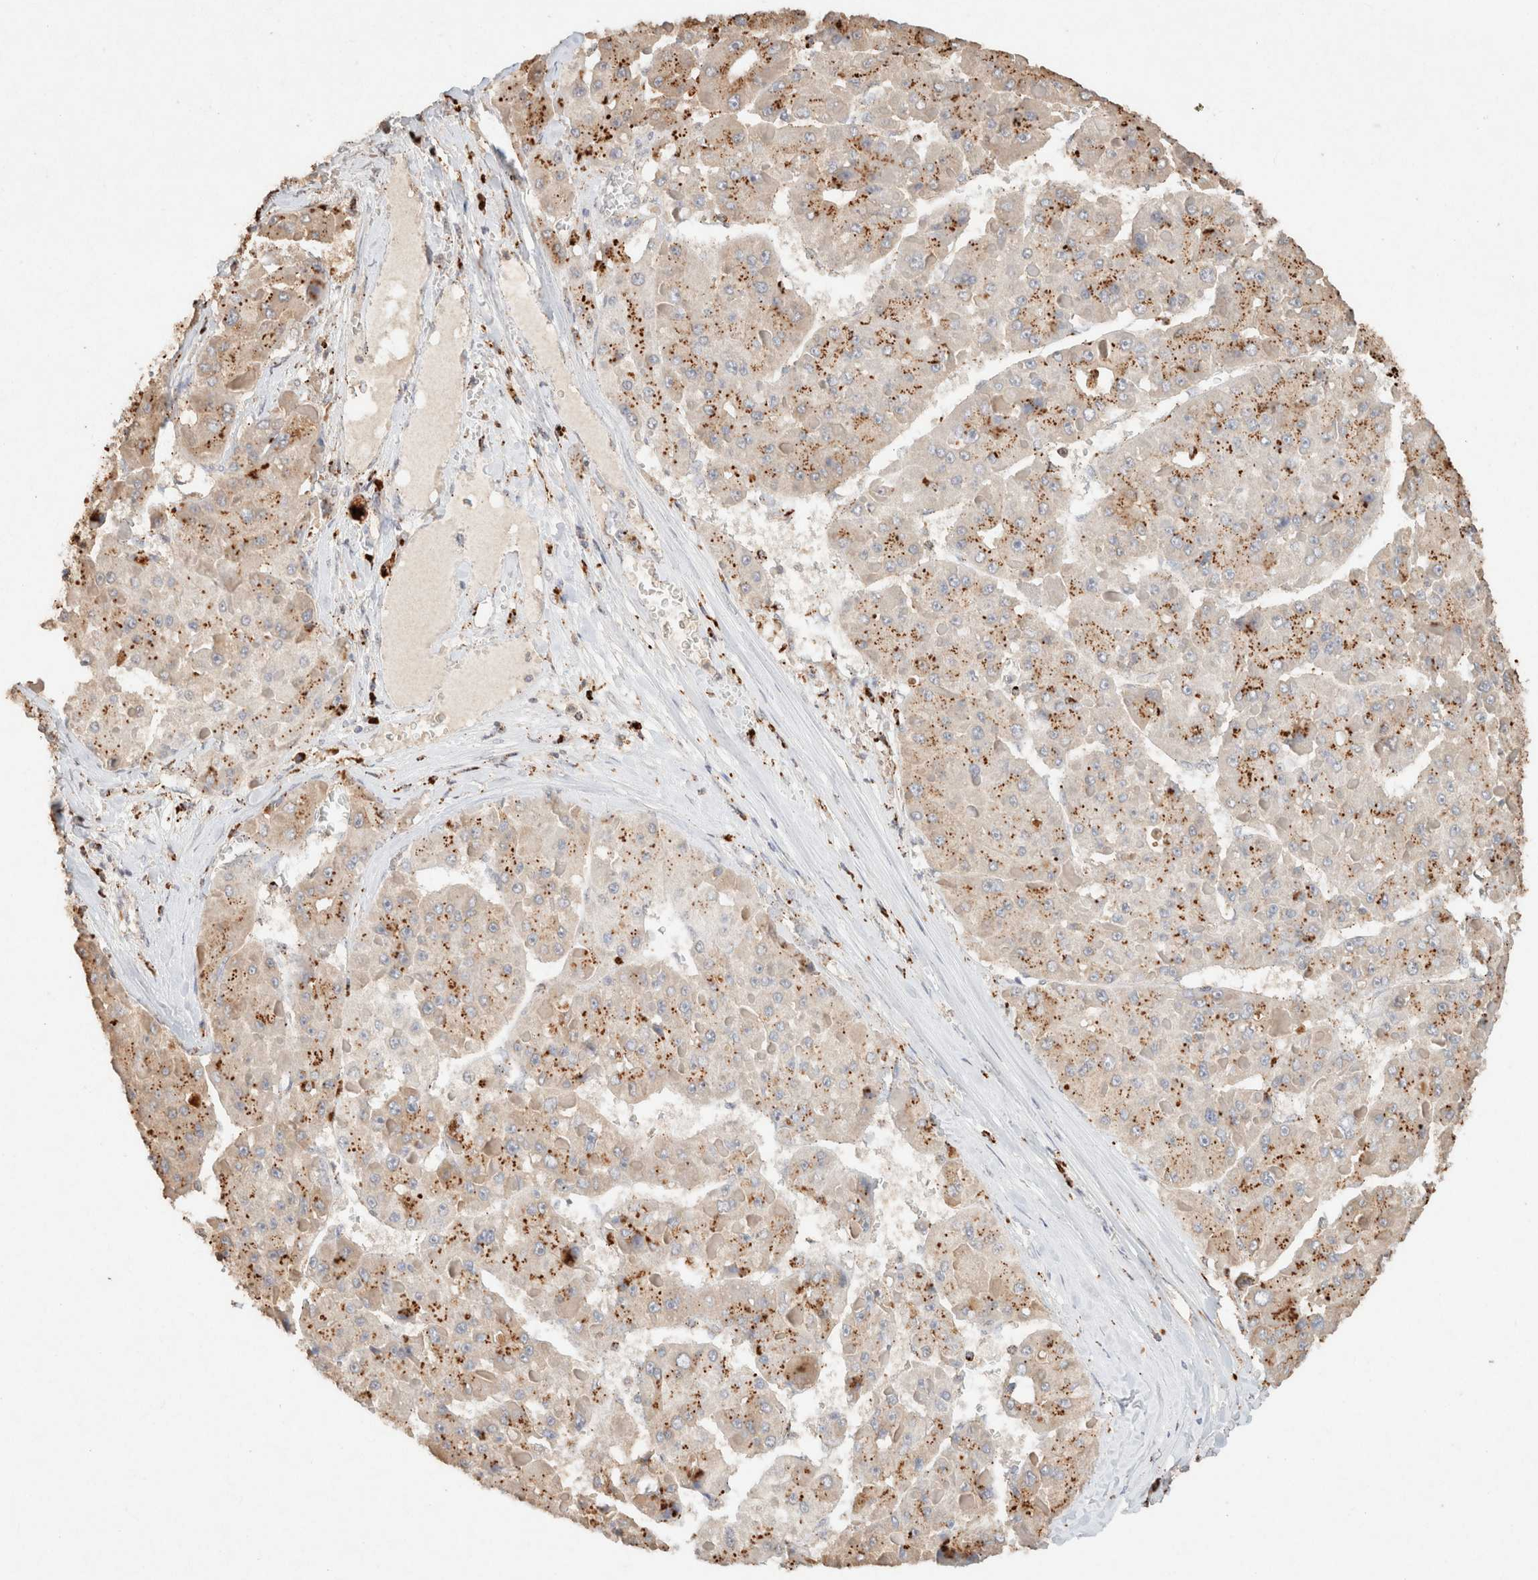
{"staining": {"intensity": "moderate", "quantity": "25%-75%", "location": "cytoplasmic/membranous"}, "tissue": "liver cancer", "cell_type": "Tumor cells", "image_type": "cancer", "snomed": [{"axis": "morphology", "description": "Carcinoma, Hepatocellular, NOS"}, {"axis": "topography", "description": "Liver"}], "caption": "IHC micrograph of neoplastic tissue: liver cancer stained using IHC reveals medium levels of moderate protein expression localized specifically in the cytoplasmic/membranous of tumor cells, appearing as a cytoplasmic/membranous brown color.", "gene": "CTSC", "patient": {"sex": "female", "age": 73}}